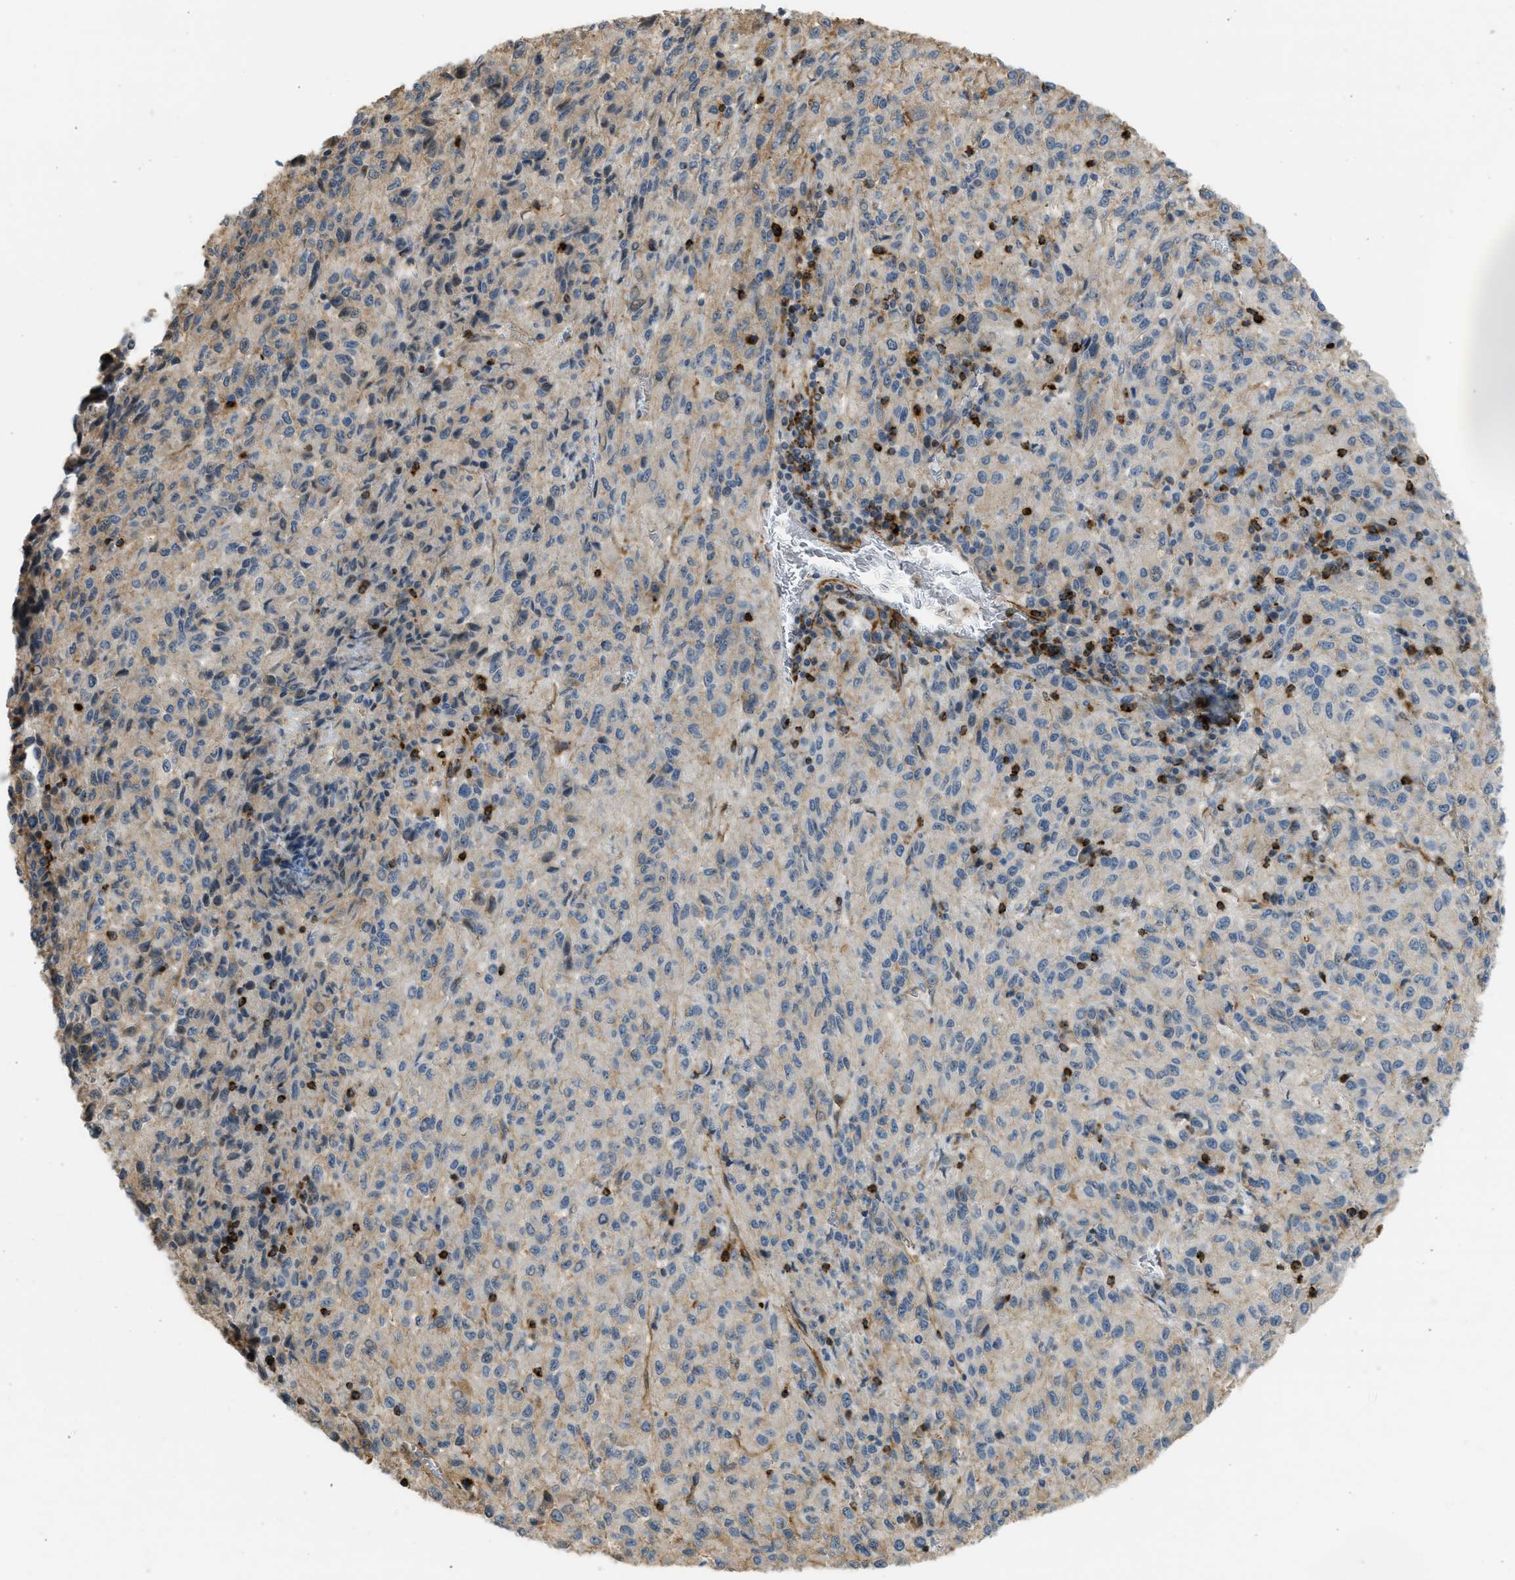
{"staining": {"intensity": "weak", "quantity": "<25%", "location": "cytoplasmic/membranous"}, "tissue": "melanoma", "cell_type": "Tumor cells", "image_type": "cancer", "snomed": [{"axis": "morphology", "description": "Malignant melanoma, Metastatic site"}, {"axis": "topography", "description": "Lung"}], "caption": "An immunohistochemistry (IHC) histopathology image of malignant melanoma (metastatic site) is shown. There is no staining in tumor cells of malignant melanoma (metastatic site).", "gene": "KIAA1671", "patient": {"sex": "male", "age": 64}}